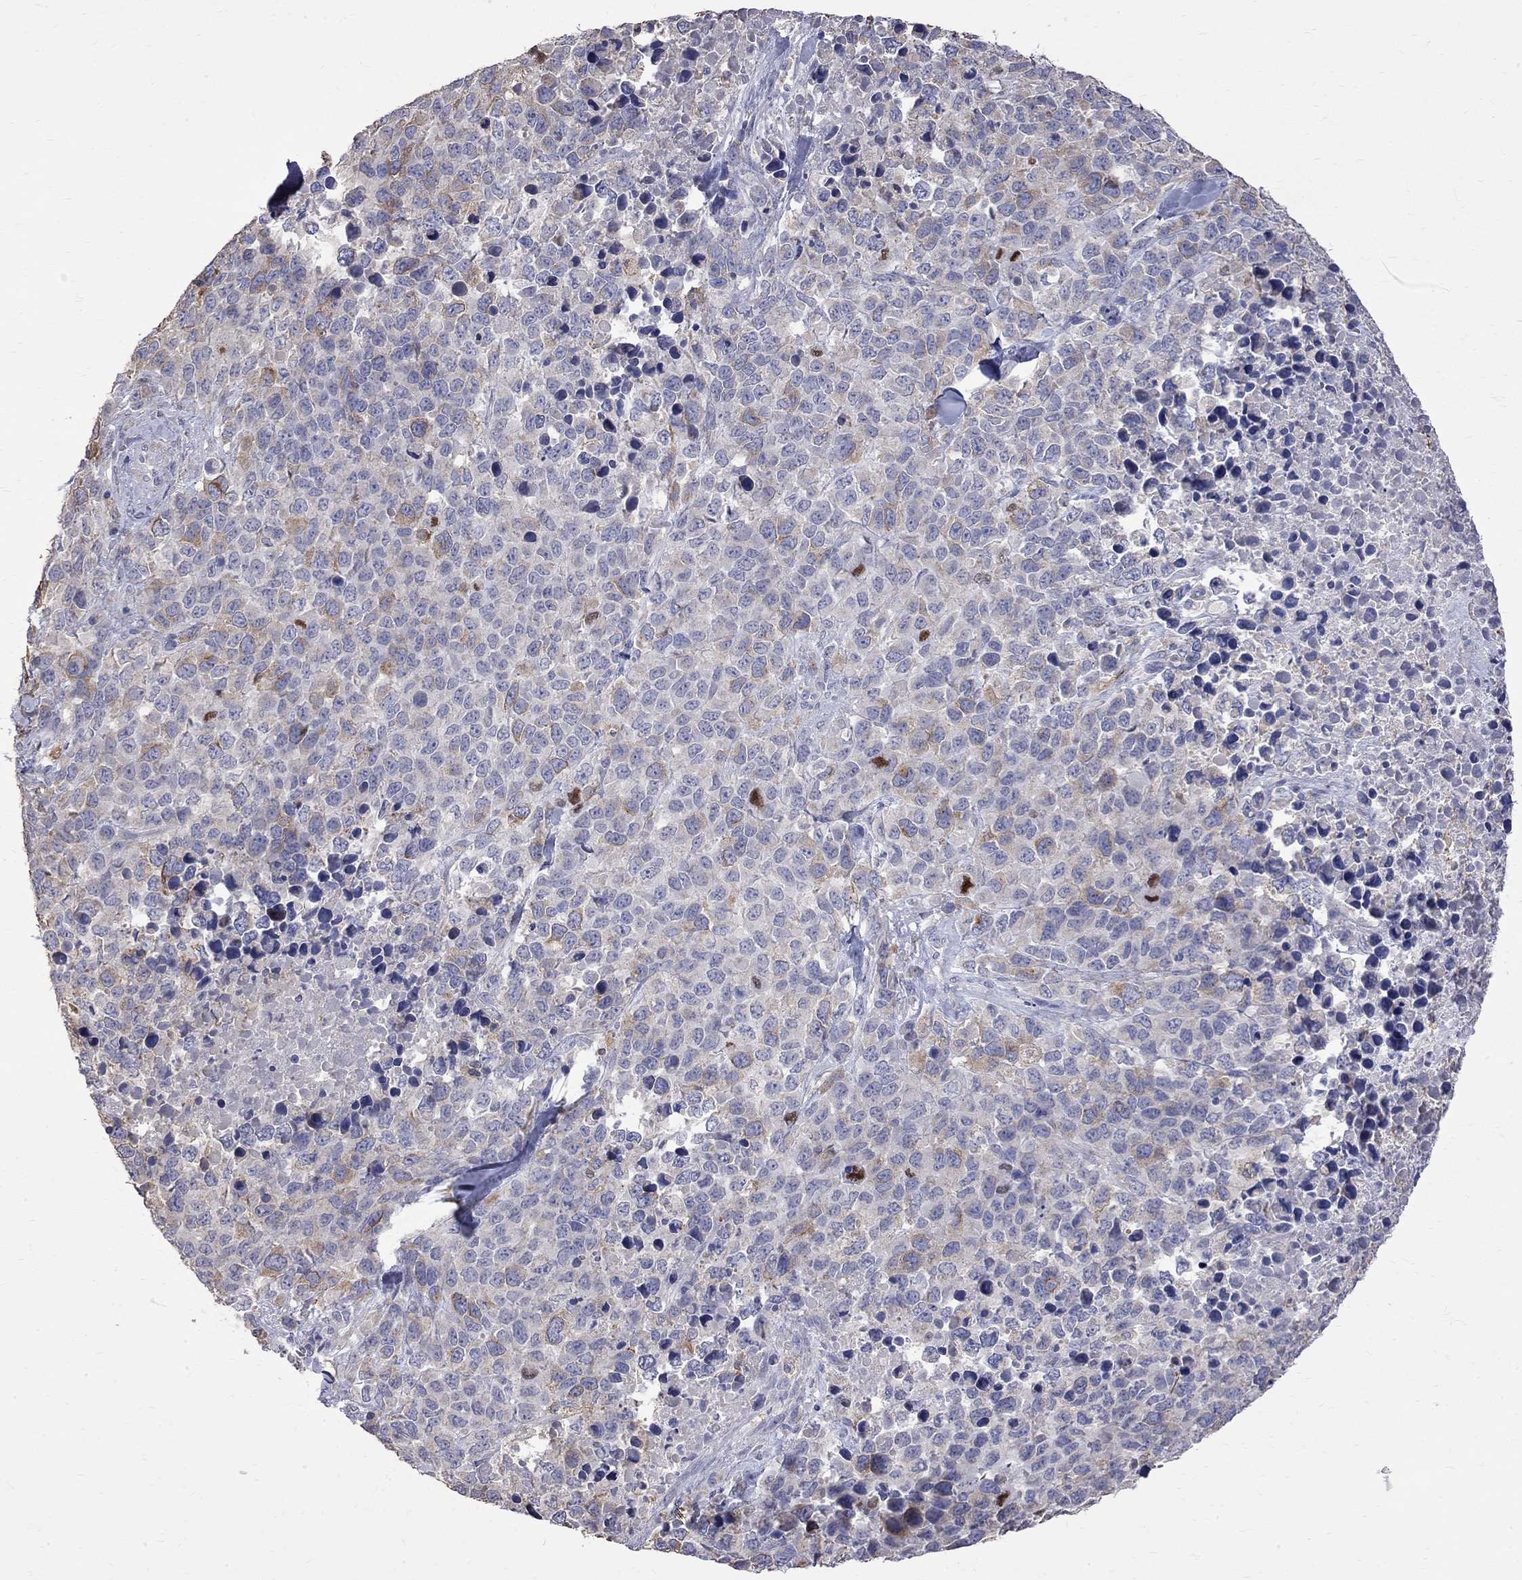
{"staining": {"intensity": "moderate", "quantity": "<25%", "location": "cytoplasmic/membranous"}, "tissue": "melanoma", "cell_type": "Tumor cells", "image_type": "cancer", "snomed": [{"axis": "morphology", "description": "Malignant melanoma, Metastatic site"}, {"axis": "topography", "description": "Skin"}], "caption": "Approximately <25% of tumor cells in melanoma exhibit moderate cytoplasmic/membranous protein positivity as visualized by brown immunohistochemical staining.", "gene": "CKAP2", "patient": {"sex": "male", "age": 84}}